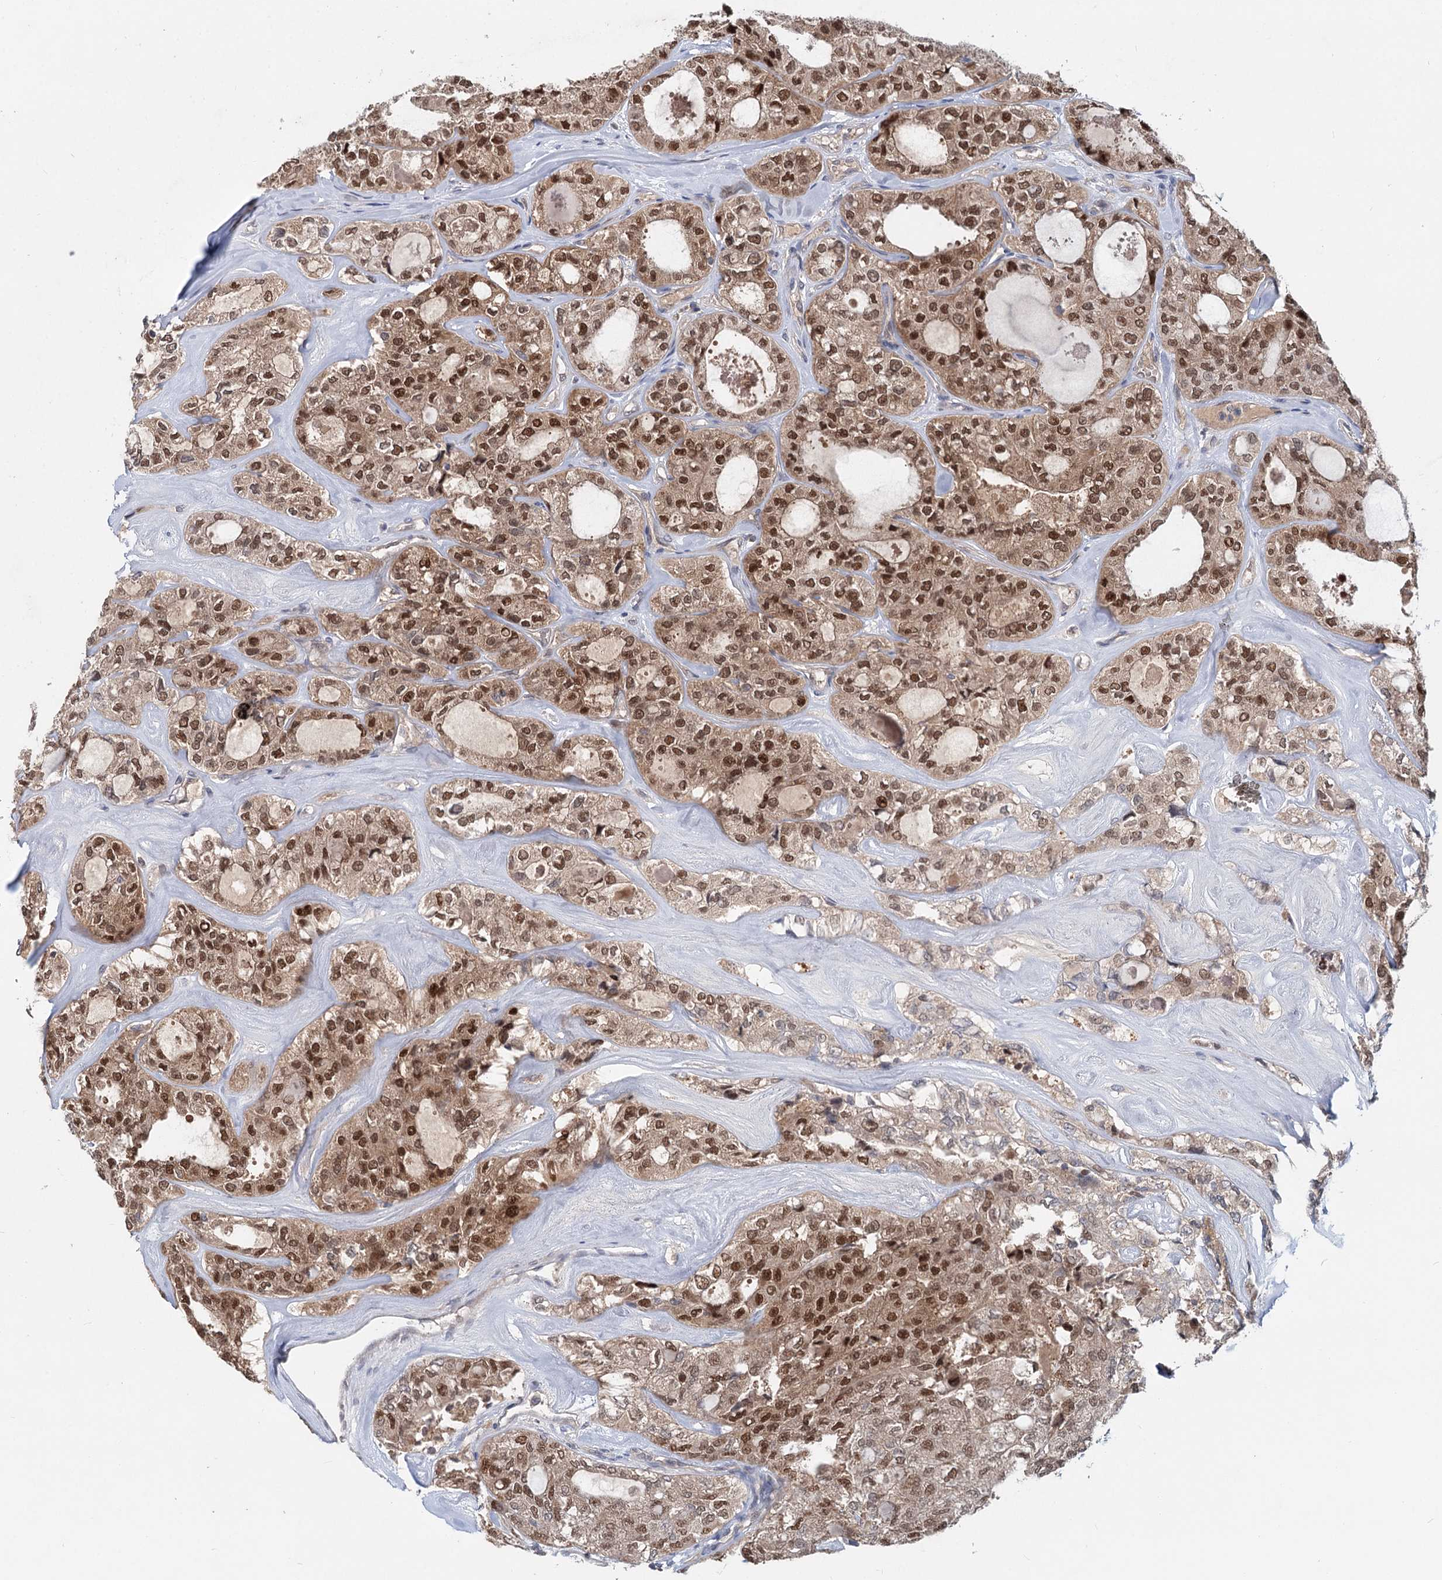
{"staining": {"intensity": "moderate", "quantity": ">75%", "location": "cytoplasmic/membranous,nuclear"}, "tissue": "thyroid cancer", "cell_type": "Tumor cells", "image_type": "cancer", "snomed": [{"axis": "morphology", "description": "Follicular adenoma carcinoma, NOS"}, {"axis": "topography", "description": "Thyroid gland"}], "caption": "Follicular adenoma carcinoma (thyroid) stained with a brown dye exhibits moderate cytoplasmic/membranous and nuclear positive positivity in about >75% of tumor cells.", "gene": "AP3B1", "patient": {"sex": "male", "age": 75}}